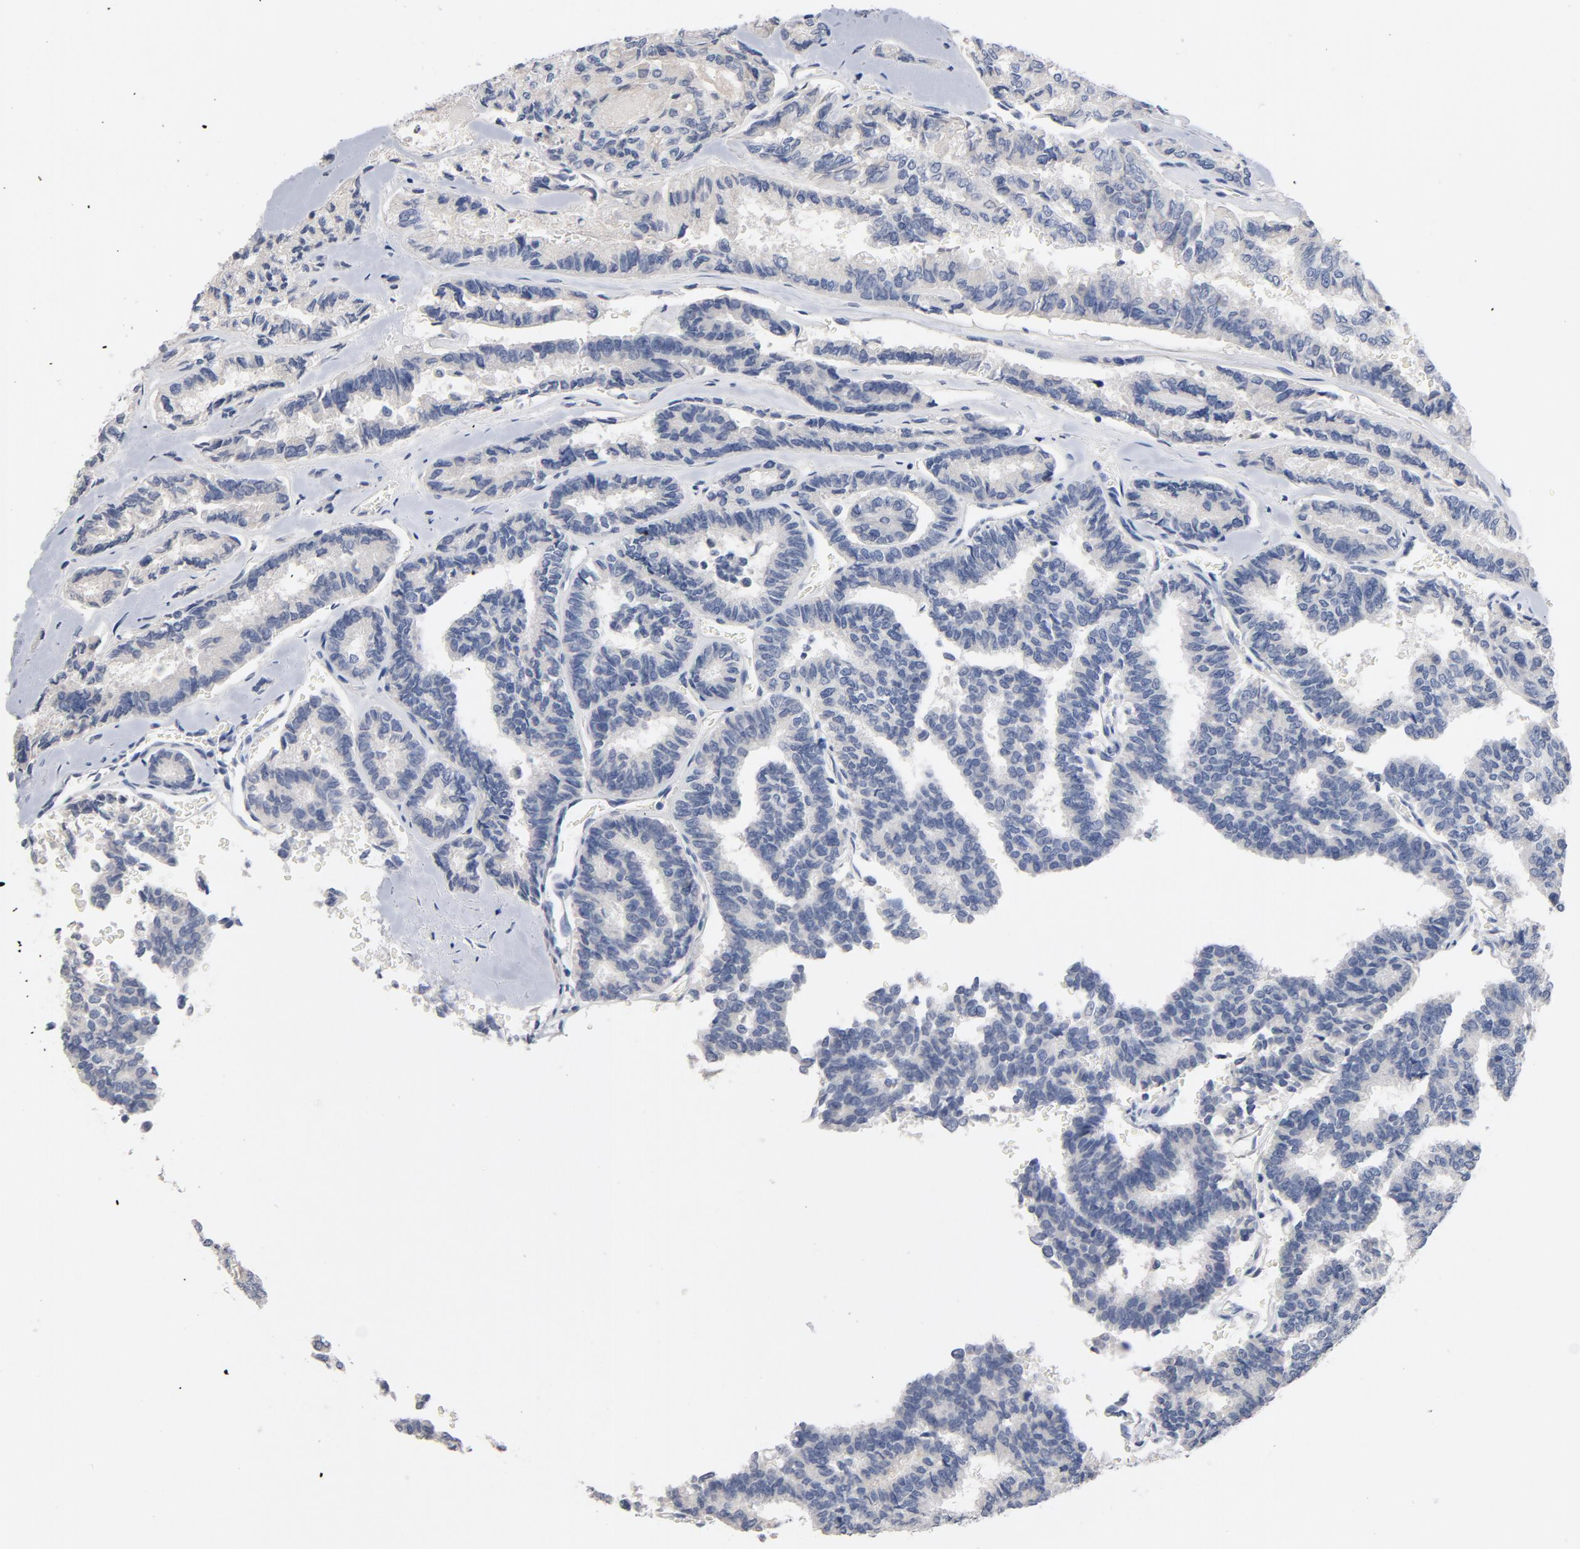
{"staining": {"intensity": "negative", "quantity": "none", "location": "none"}, "tissue": "thyroid cancer", "cell_type": "Tumor cells", "image_type": "cancer", "snomed": [{"axis": "morphology", "description": "Papillary adenocarcinoma, NOS"}, {"axis": "topography", "description": "Thyroid gland"}], "caption": "The IHC image has no significant expression in tumor cells of thyroid cancer (papillary adenocarcinoma) tissue. (DAB IHC, high magnification).", "gene": "ZCCHC13", "patient": {"sex": "female", "age": 35}}